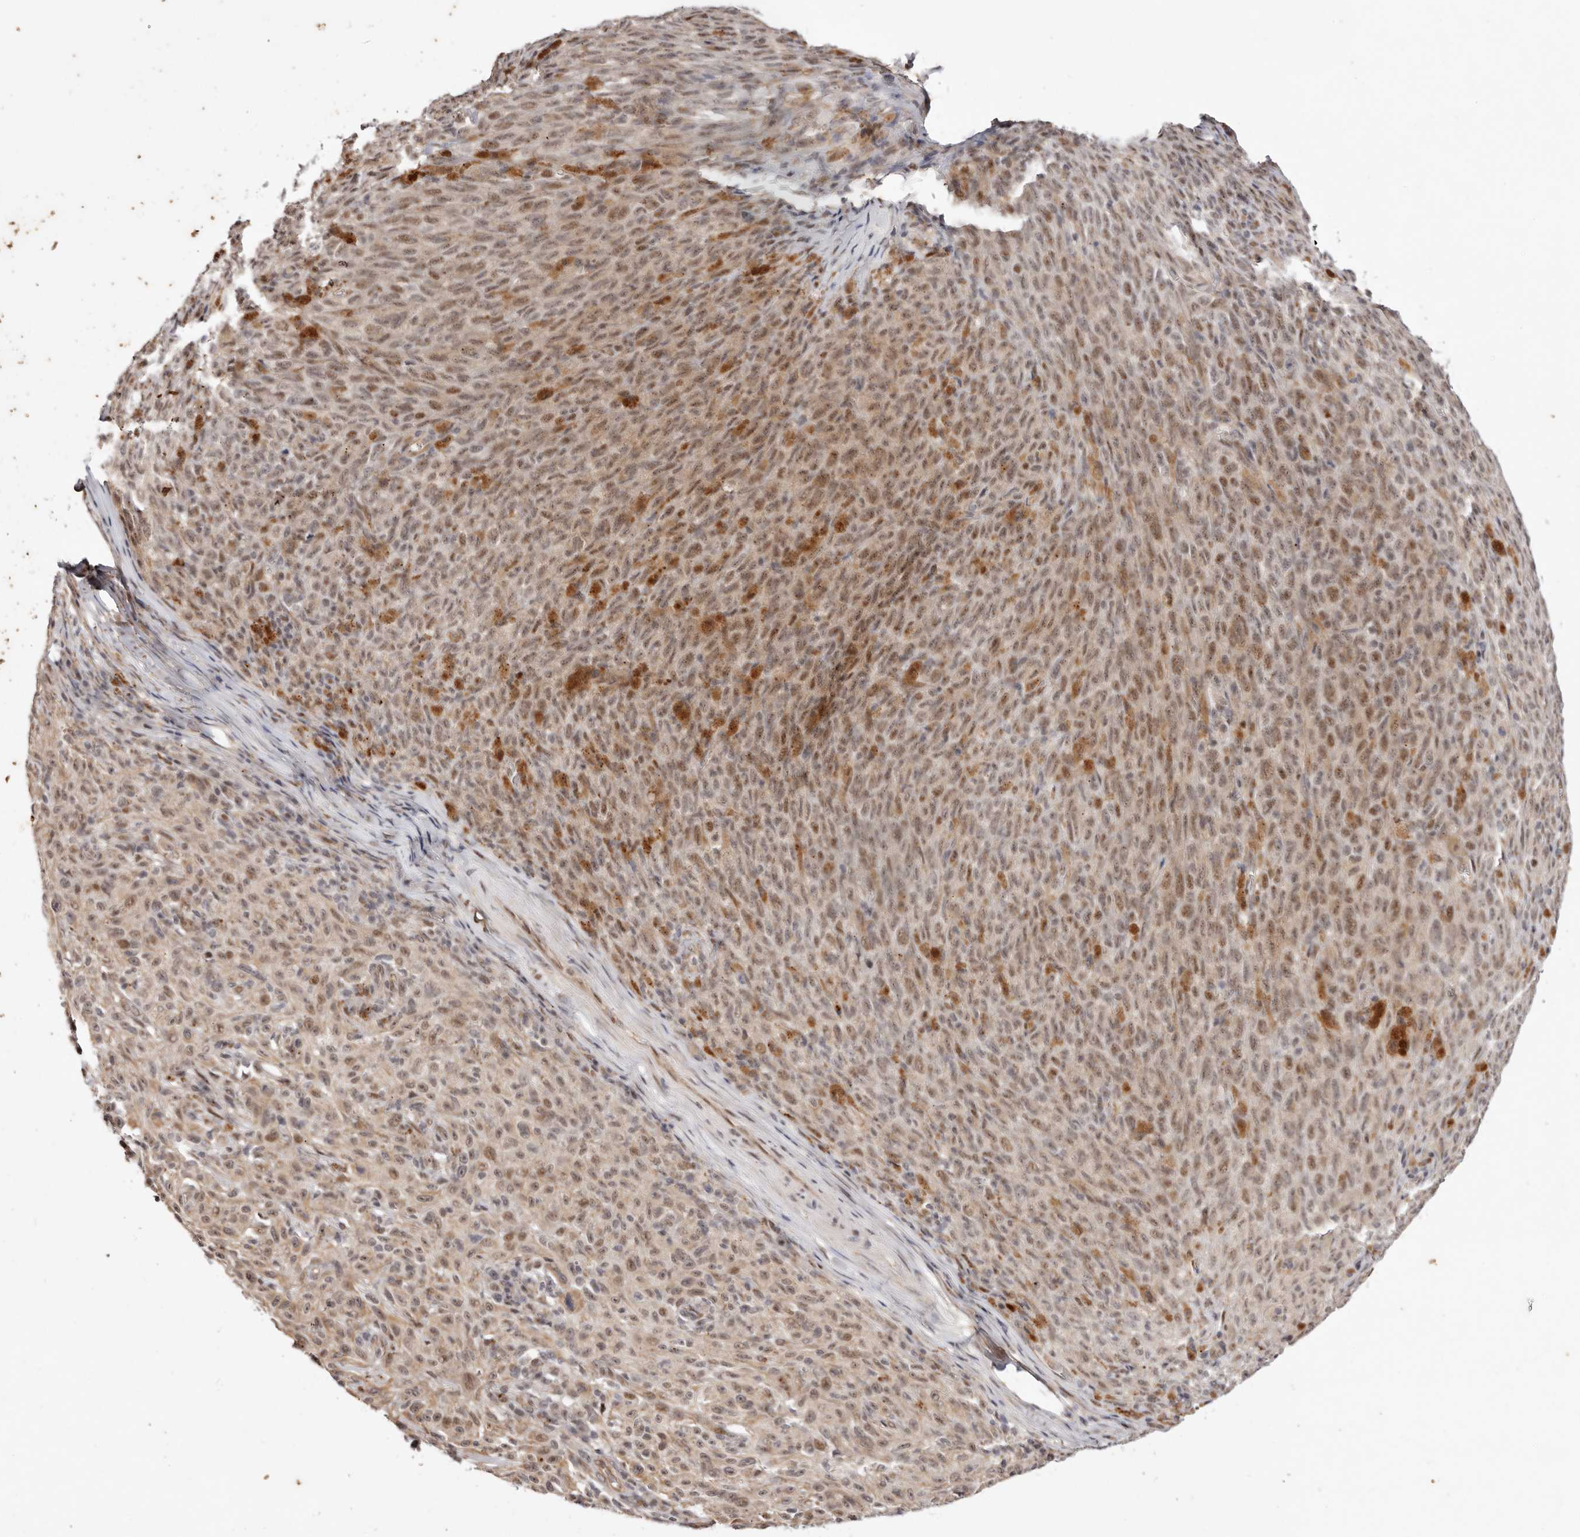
{"staining": {"intensity": "moderate", "quantity": "25%-75%", "location": "nuclear"}, "tissue": "melanoma", "cell_type": "Tumor cells", "image_type": "cancer", "snomed": [{"axis": "morphology", "description": "Malignant melanoma, NOS"}, {"axis": "topography", "description": "Skin"}], "caption": "A medium amount of moderate nuclear staining is present in approximately 25%-75% of tumor cells in melanoma tissue. Nuclei are stained in blue.", "gene": "WRN", "patient": {"sex": "female", "age": 82}}